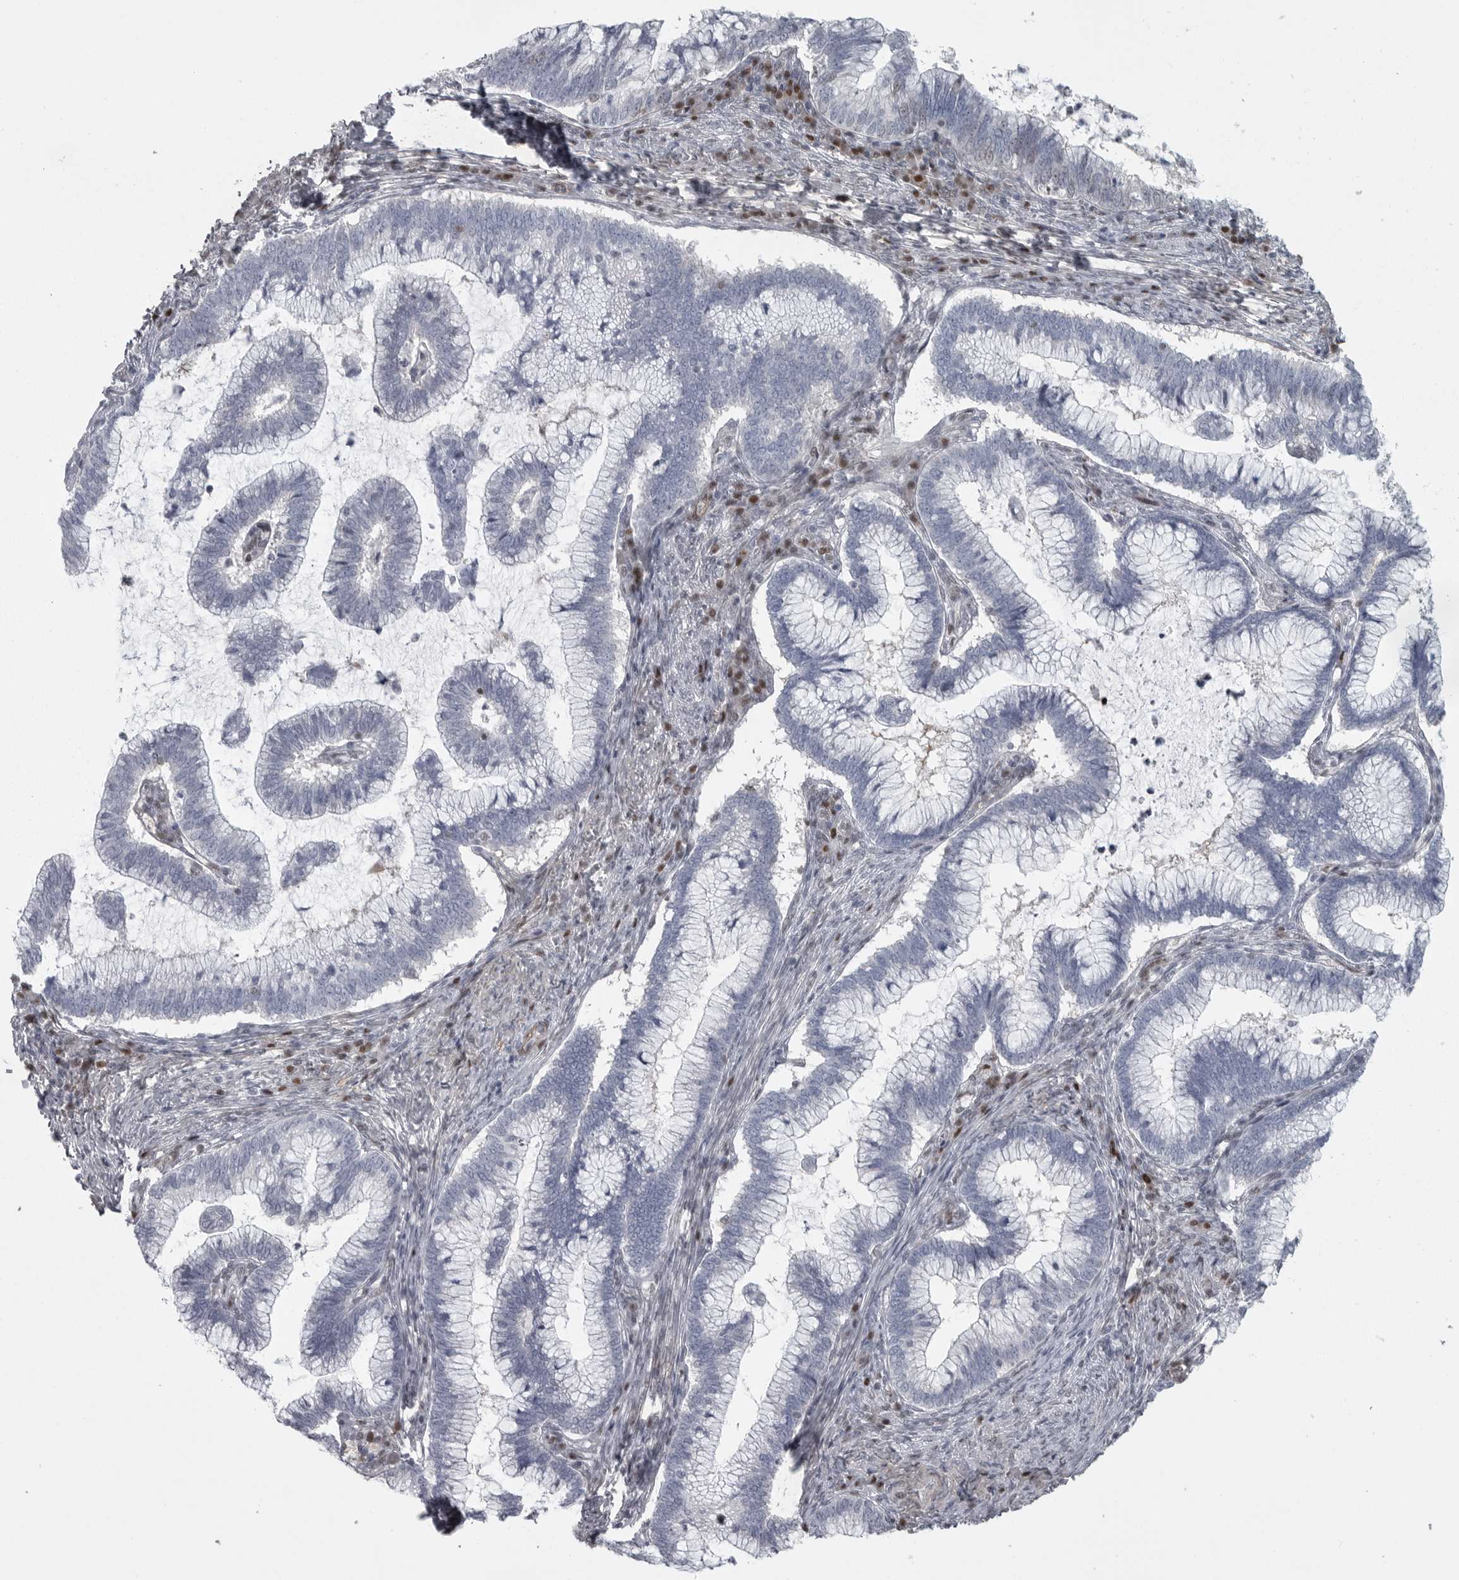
{"staining": {"intensity": "negative", "quantity": "none", "location": "none"}, "tissue": "cervical cancer", "cell_type": "Tumor cells", "image_type": "cancer", "snomed": [{"axis": "morphology", "description": "Adenocarcinoma, NOS"}, {"axis": "topography", "description": "Cervix"}], "caption": "A high-resolution micrograph shows IHC staining of cervical cancer, which reveals no significant staining in tumor cells.", "gene": "HMGN3", "patient": {"sex": "female", "age": 36}}